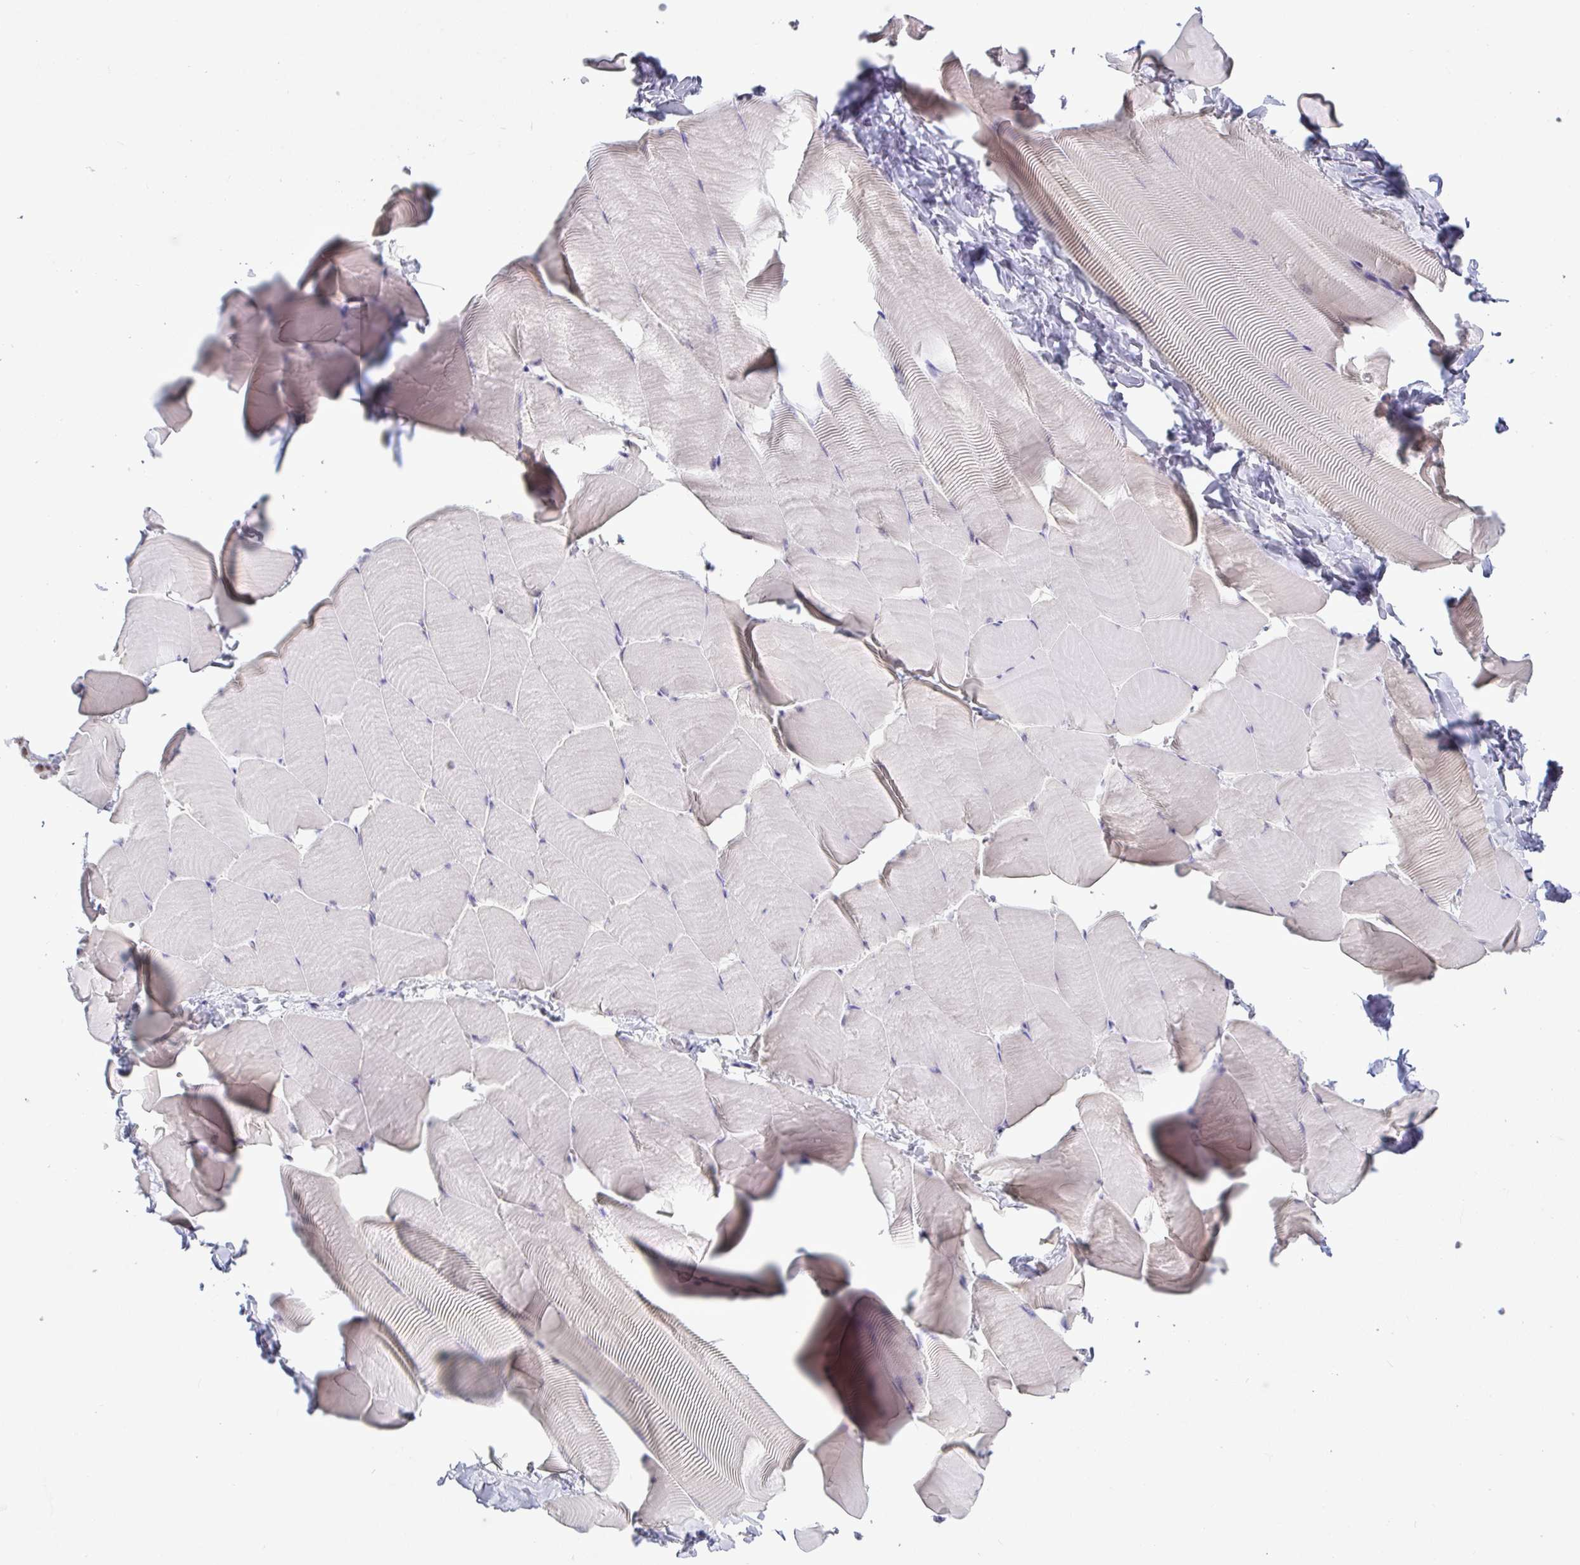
{"staining": {"intensity": "negative", "quantity": "none", "location": "none"}, "tissue": "skeletal muscle", "cell_type": "Myocytes", "image_type": "normal", "snomed": [{"axis": "morphology", "description": "Normal tissue, NOS"}, {"axis": "topography", "description": "Skeletal muscle"}], "caption": "Immunohistochemistry (IHC) photomicrograph of normal skeletal muscle: human skeletal muscle stained with DAB exhibits no significant protein expression in myocytes.", "gene": "SUPT16H", "patient": {"sex": "male", "age": 25}}